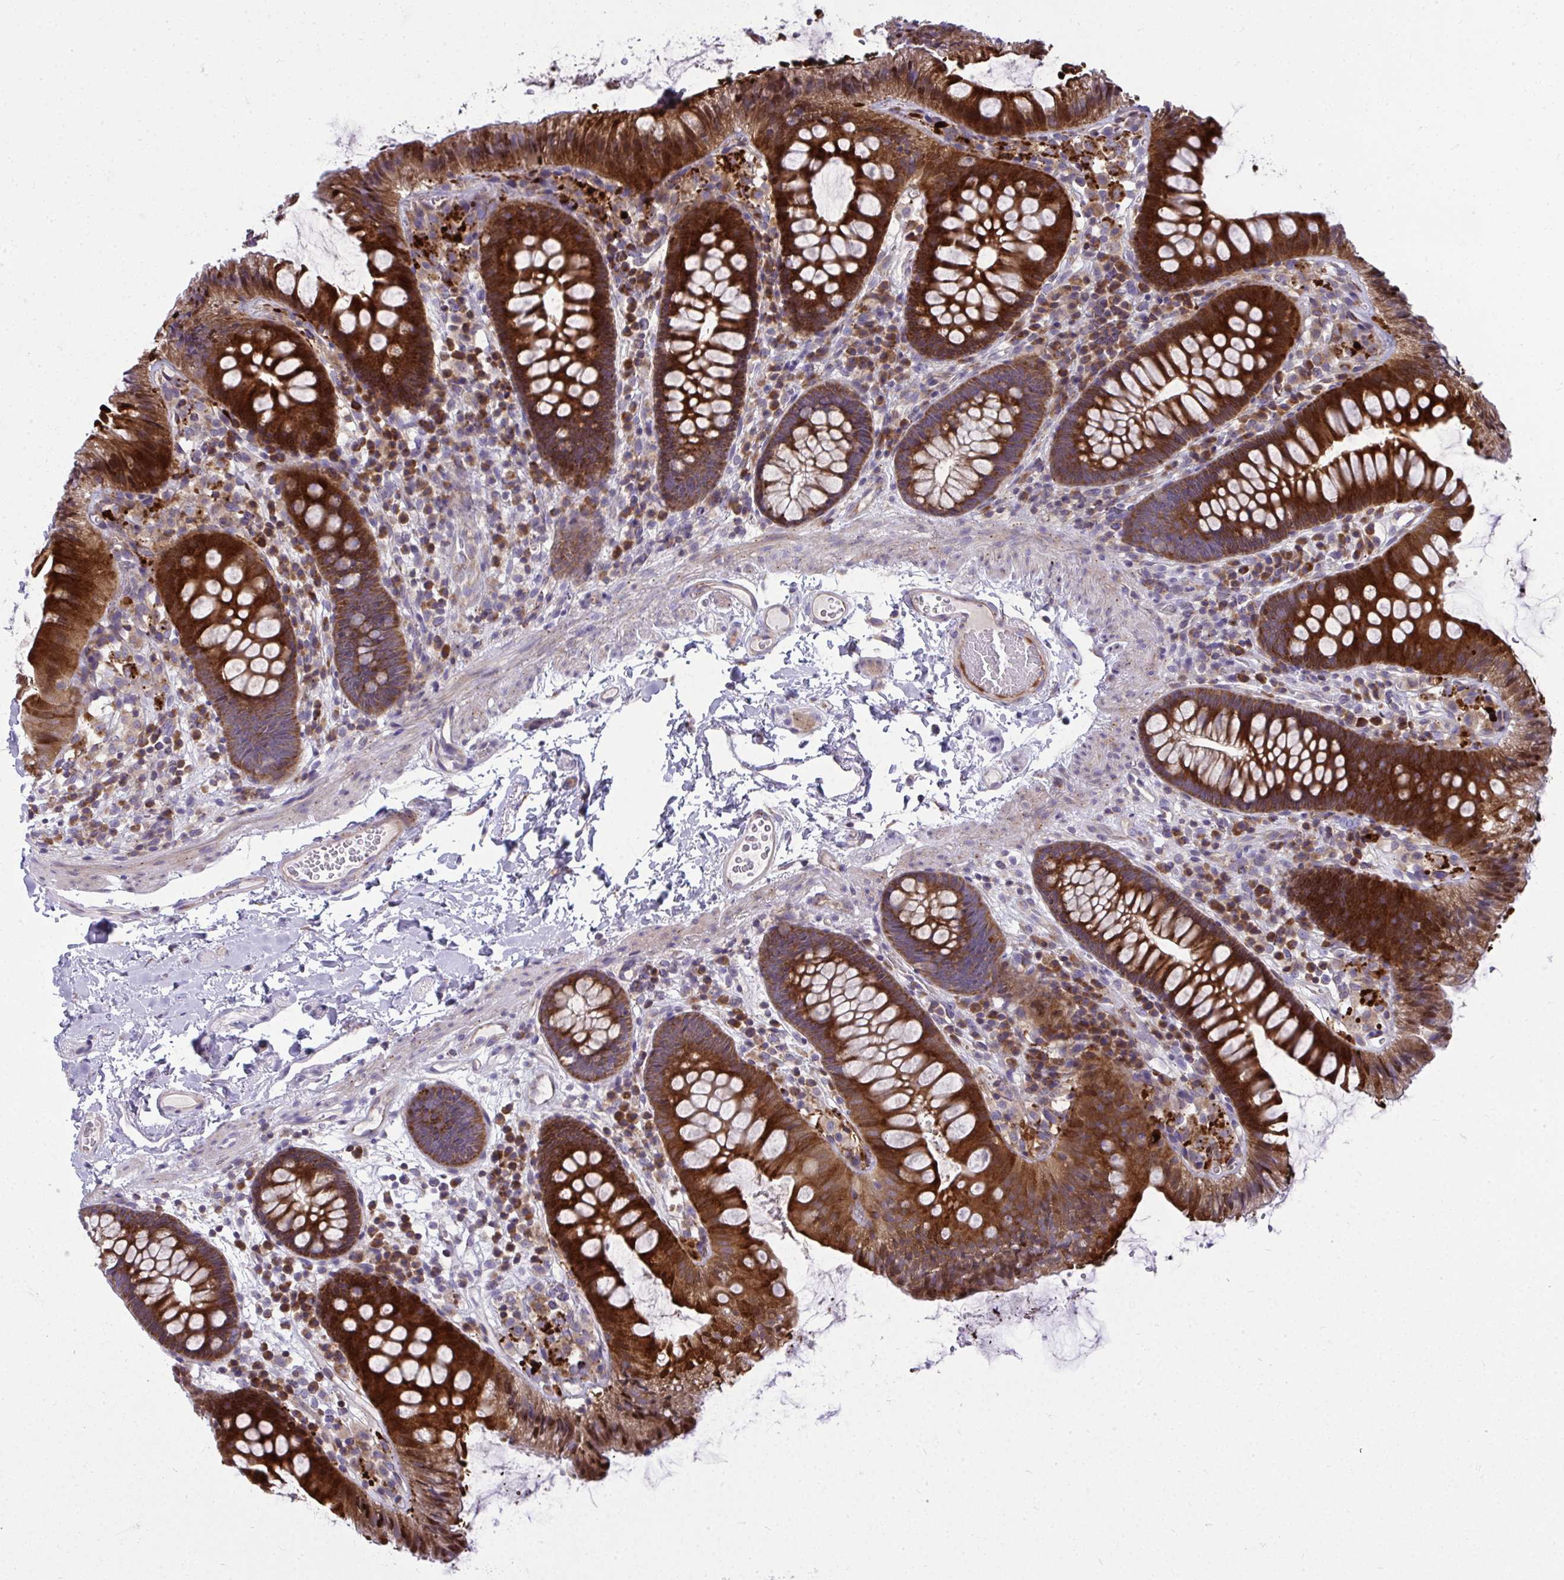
{"staining": {"intensity": "weak", "quantity": "<25%", "location": "cytoplasmic/membranous"}, "tissue": "colon", "cell_type": "Endothelial cells", "image_type": "normal", "snomed": [{"axis": "morphology", "description": "Normal tissue, NOS"}, {"axis": "topography", "description": "Colon"}], "caption": "DAB (3,3'-diaminobenzidine) immunohistochemical staining of benign colon reveals no significant expression in endothelial cells. (Brightfield microscopy of DAB (3,3'-diaminobenzidine) immunohistochemistry (IHC) at high magnification).", "gene": "GFPT2", "patient": {"sex": "male", "age": 84}}